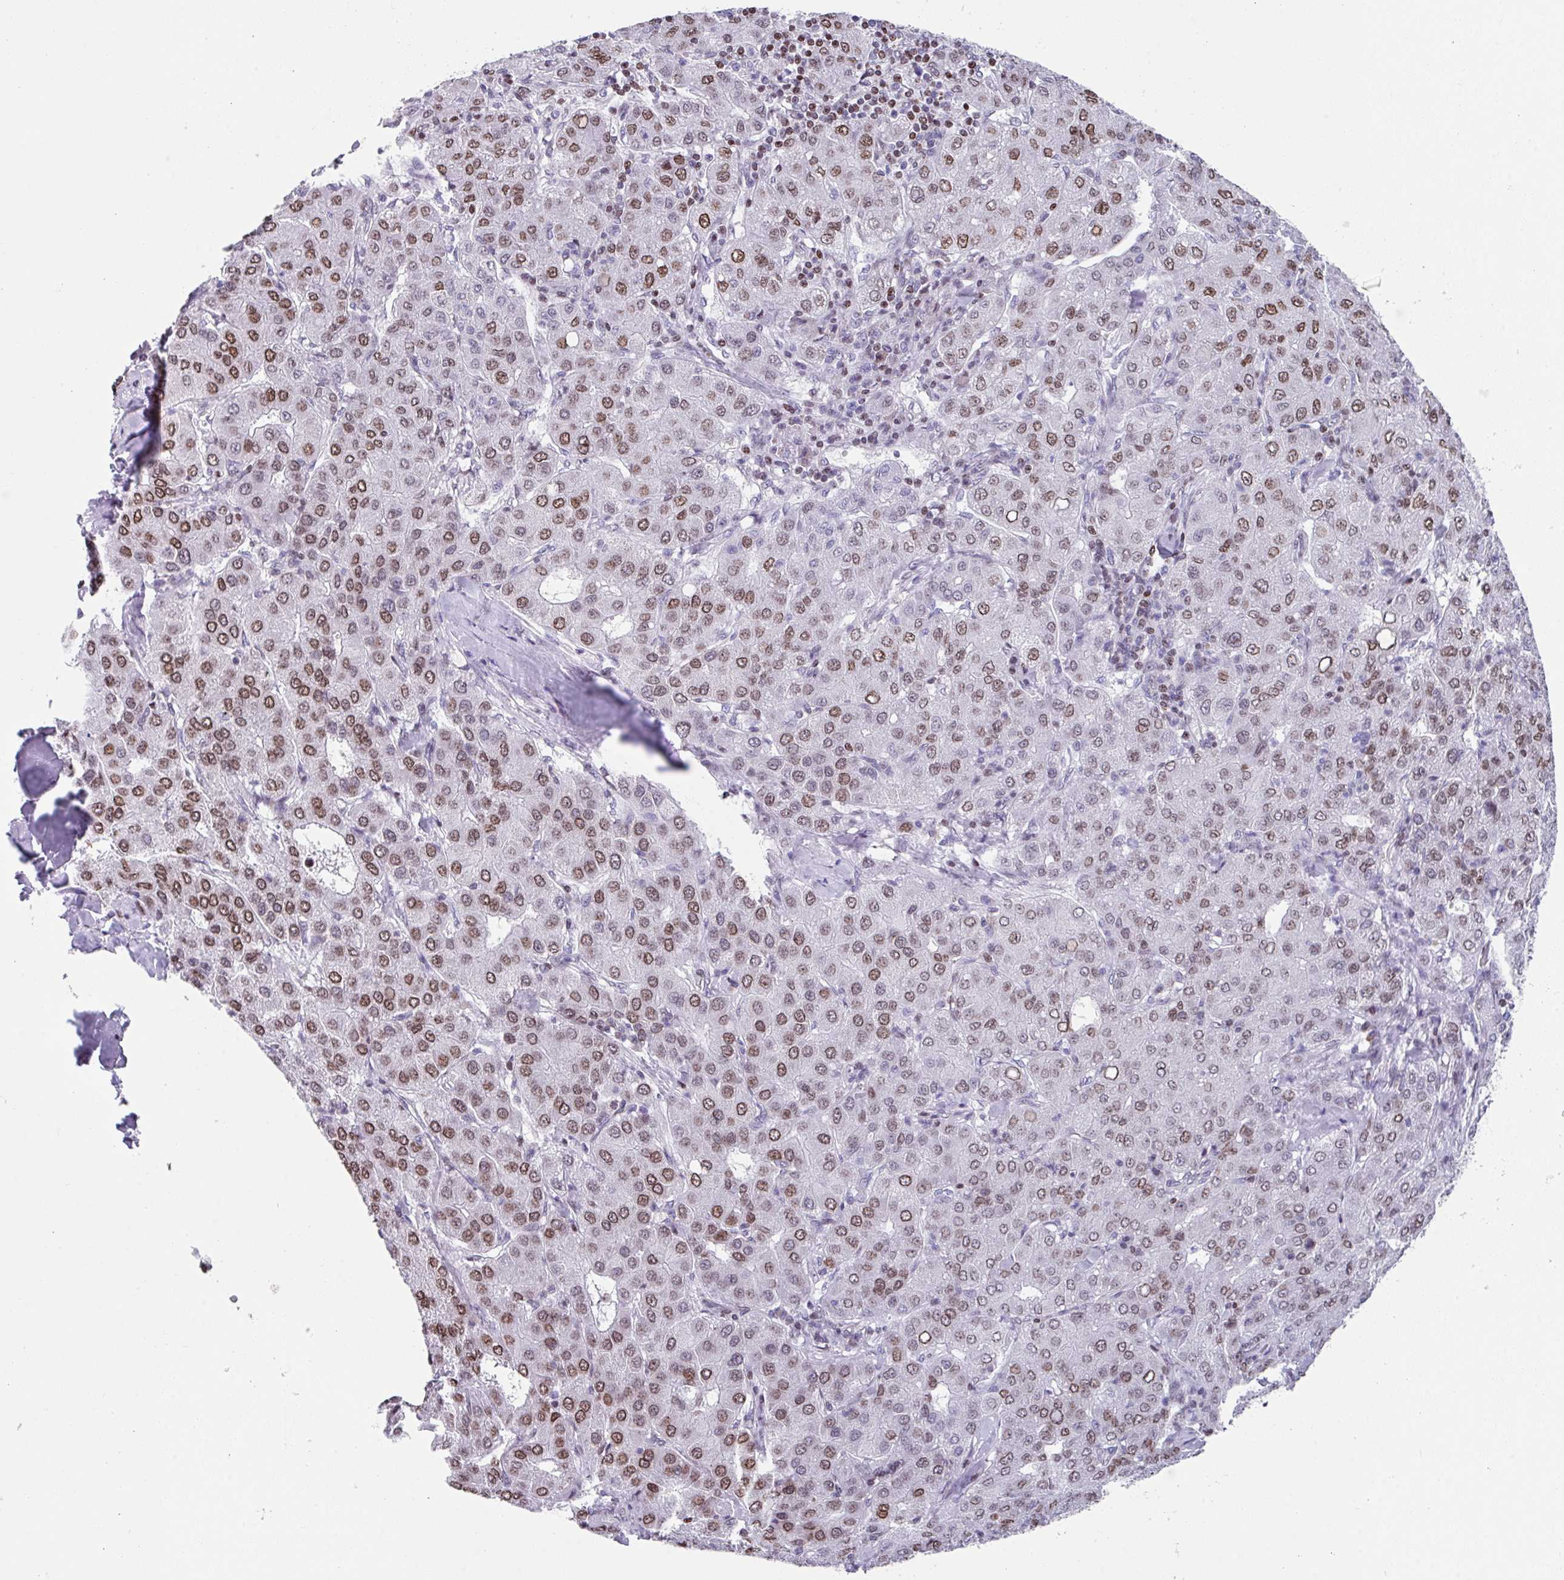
{"staining": {"intensity": "moderate", "quantity": ">75%", "location": "nuclear"}, "tissue": "liver cancer", "cell_type": "Tumor cells", "image_type": "cancer", "snomed": [{"axis": "morphology", "description": "Carcinoma, Hepatocellular, NOS"}, {"axis": "topography", "description": "Liver"}], "caption": "Tumor cells show moderate nuclear expression in about >75% of cells in liver cancer (hepatocellular carcinoma).", "gene": "TCF3", "patient": {"sex": "male", "age": 65}}